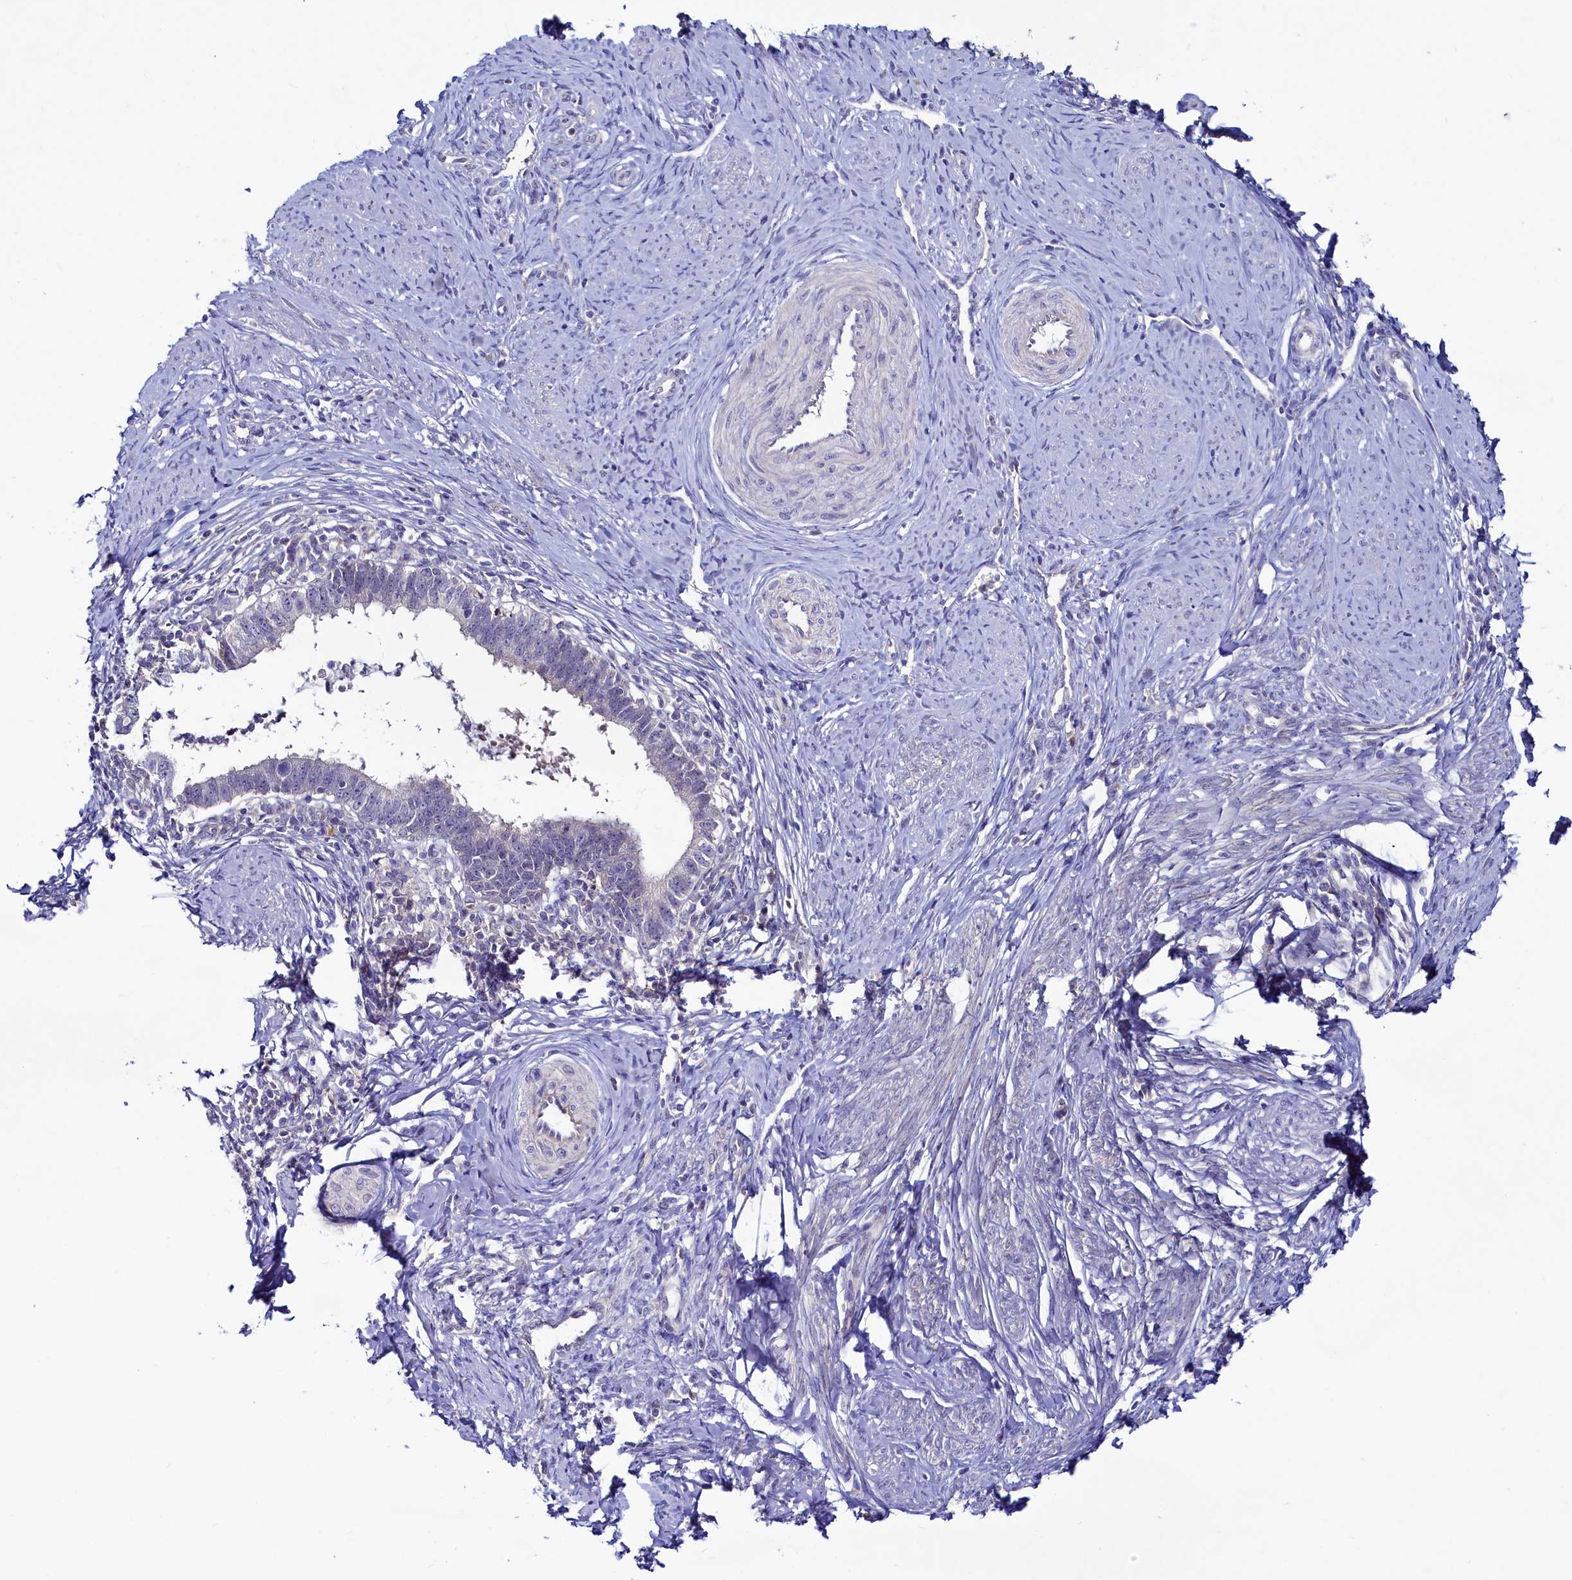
{"staining": {"intensity": "negative", "quantity": "none", "location": "none"}, "tissue": "cervical cancer", "cell_type": "Tumor cells", "image_type": "cancer", "snomed": [{"axis": "morphology", "description": "Adenocarcinoma, NOS"}, {"axis": "topography", "description": "Cervix"}], "caption": "Immunohistochemistry (IHC) image of neoplastic tissue: cervical cancer (adenocarcinoma) stained with DAB (3,3'-diaminobenzidine) reveals no significant protein expression in tumor cells.", "gene": "ASTE1", "patient": {"sex": "female", "age": 36}}